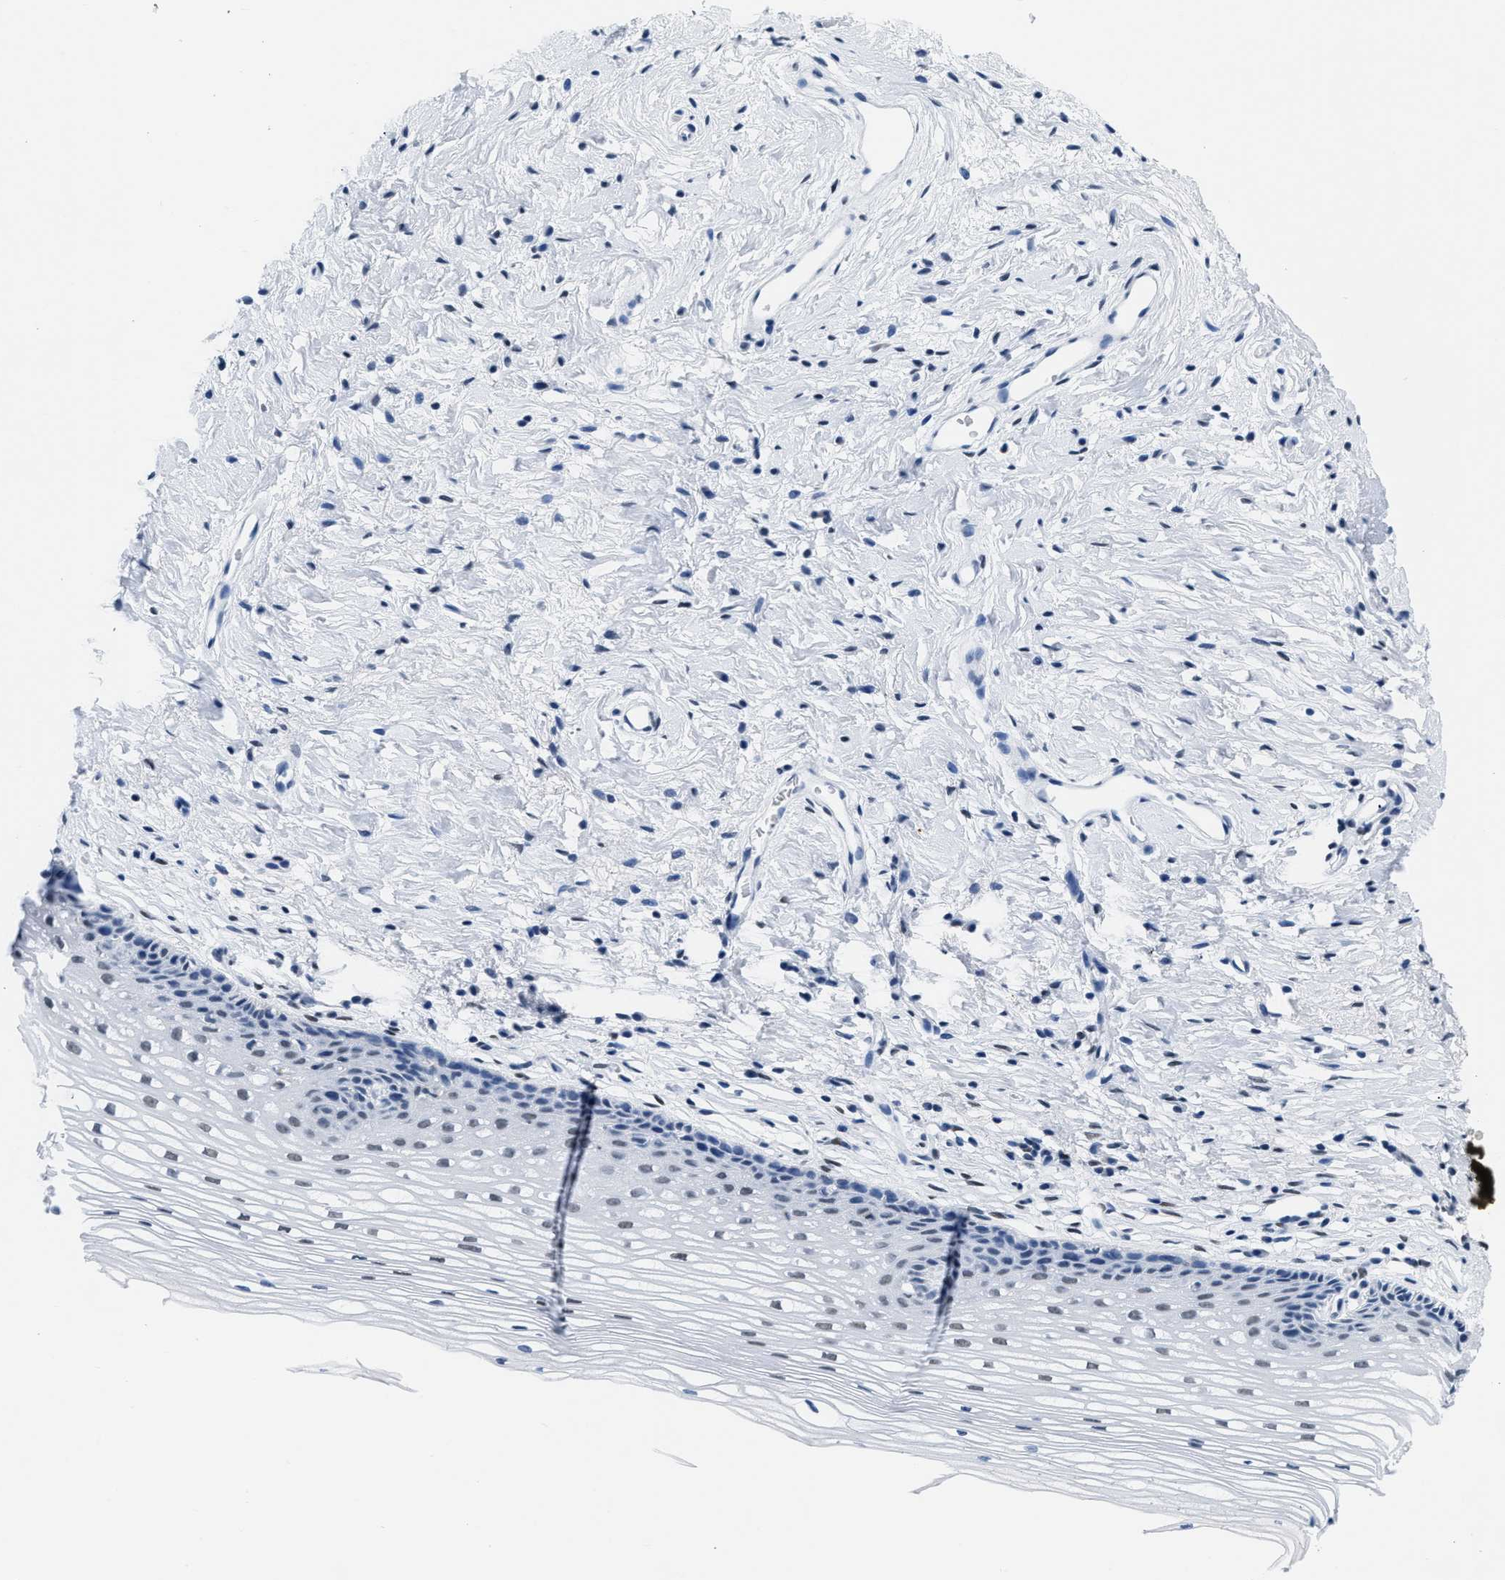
{"staining": {"intensity": "weak", "quantity": "25%-75%", "location": "nuclear"}, "tissue": "cervix", "cell_type": "Squamous epithelial cells", "image_type": "normal", "snomed": [{"axis": "morphology", "description": "Normal tissue, NOS"}, {"axis": "topography", "description": "Cervix"}], "caption": "A low amount of weak nuclear expression is appreciated in approximately 25%-75% of squamous epithelial cells in normal cervix.", "gene": "CTBP1", "patient": {"sex": "female", "age": 77}}